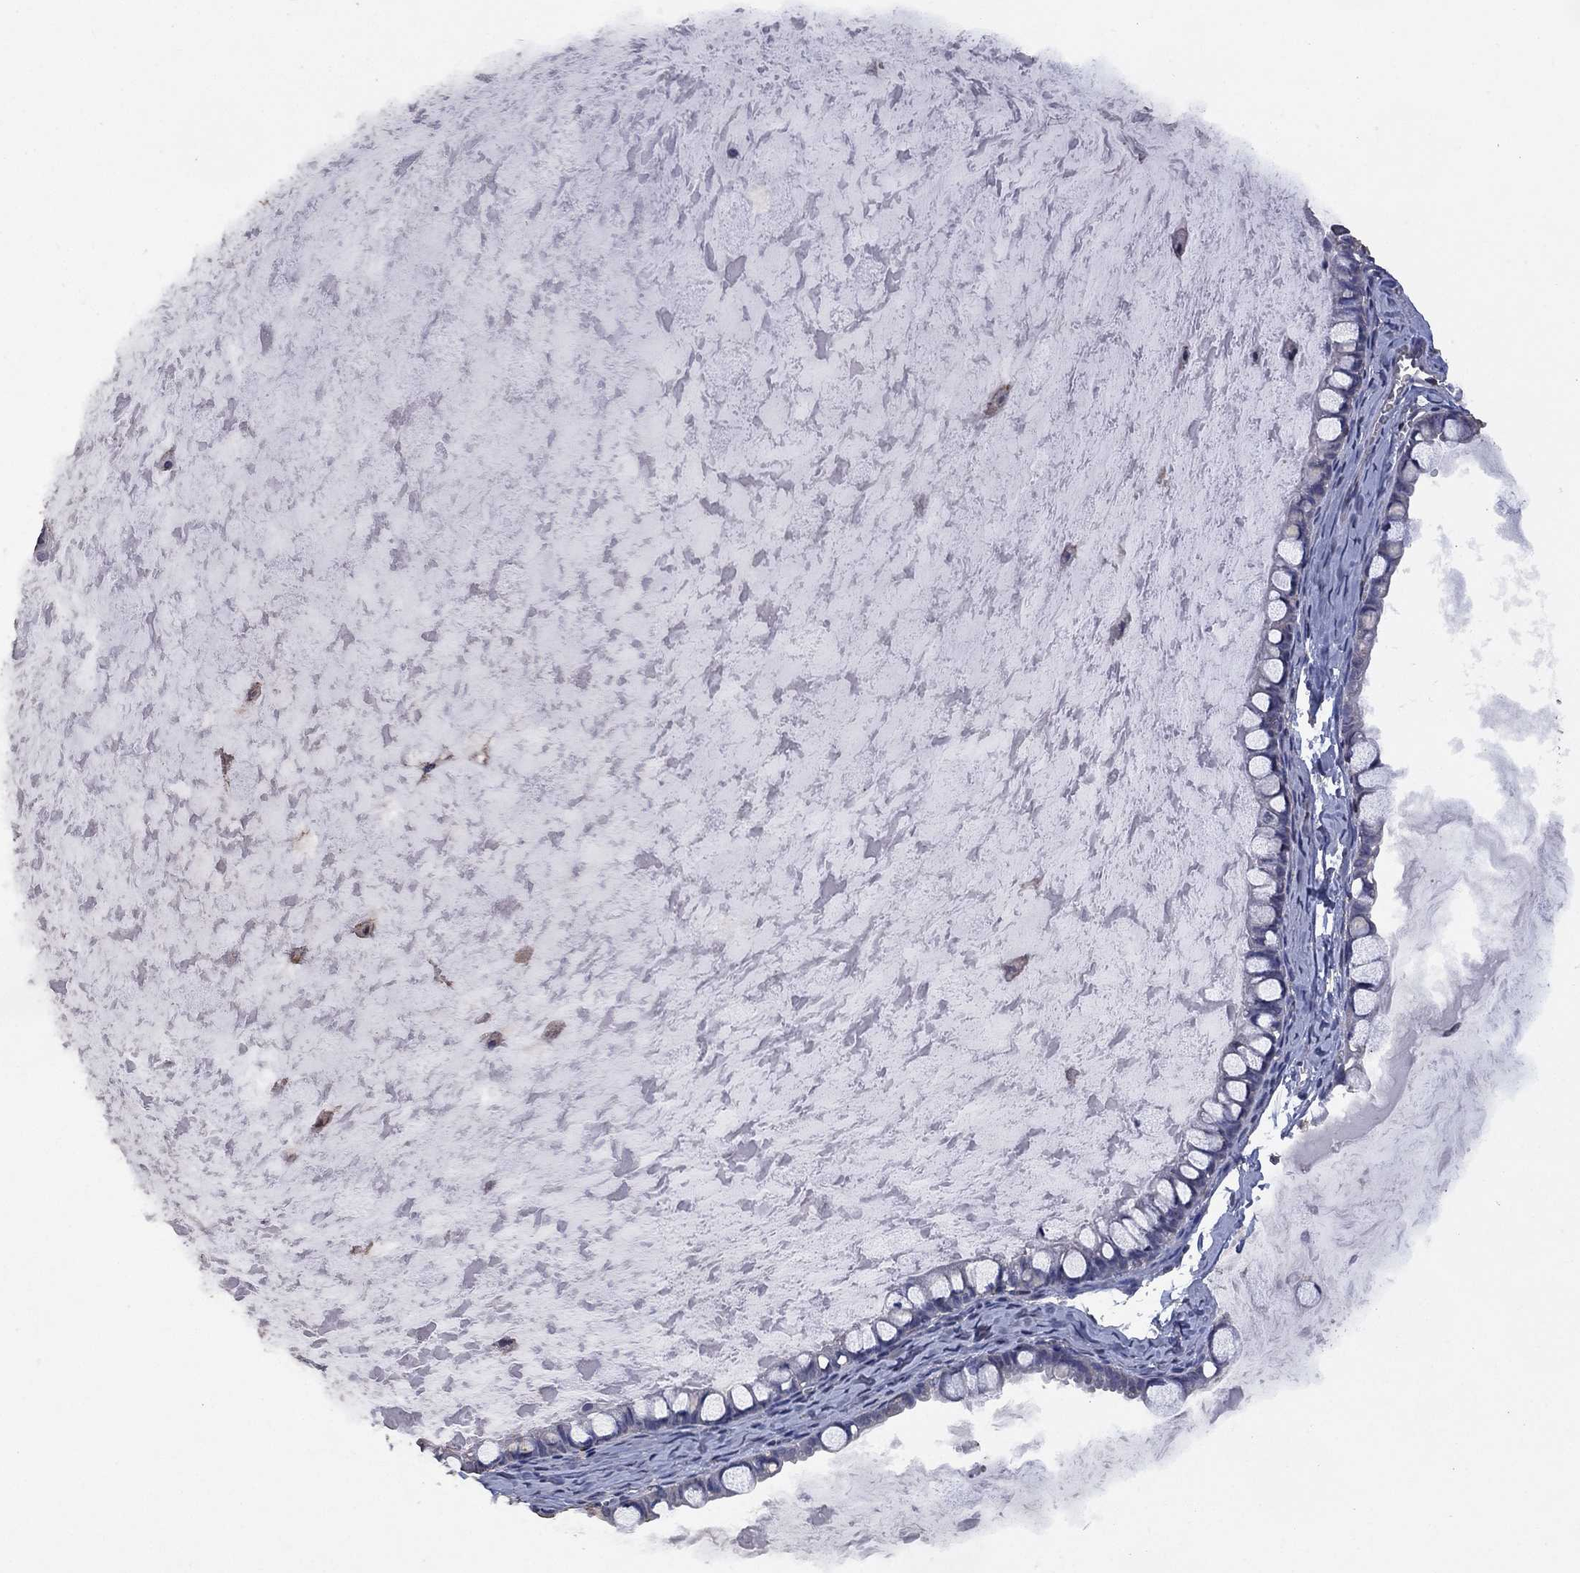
{"staining": {"intensity": "negative", "quantity": "none", "location": "none"}, "tissue": "ovarian cancer", "cell_type": "Tumor cells", "image_type": "cancer", "snomed": [{"axis": "morphology", "description": "Cystadenocarcinoma, mucinous, NOS"}, {"axis": "topography", "description": "Ovary"}], "caption": "Immunohistochemistry of human ovarian cancer displays no expression in tumor cells. (Immunohistochemistry, brightfield microscopy, high magnification).", "gene": "ADPRHL1", "patient": {"sex": "female", "age": 63}}